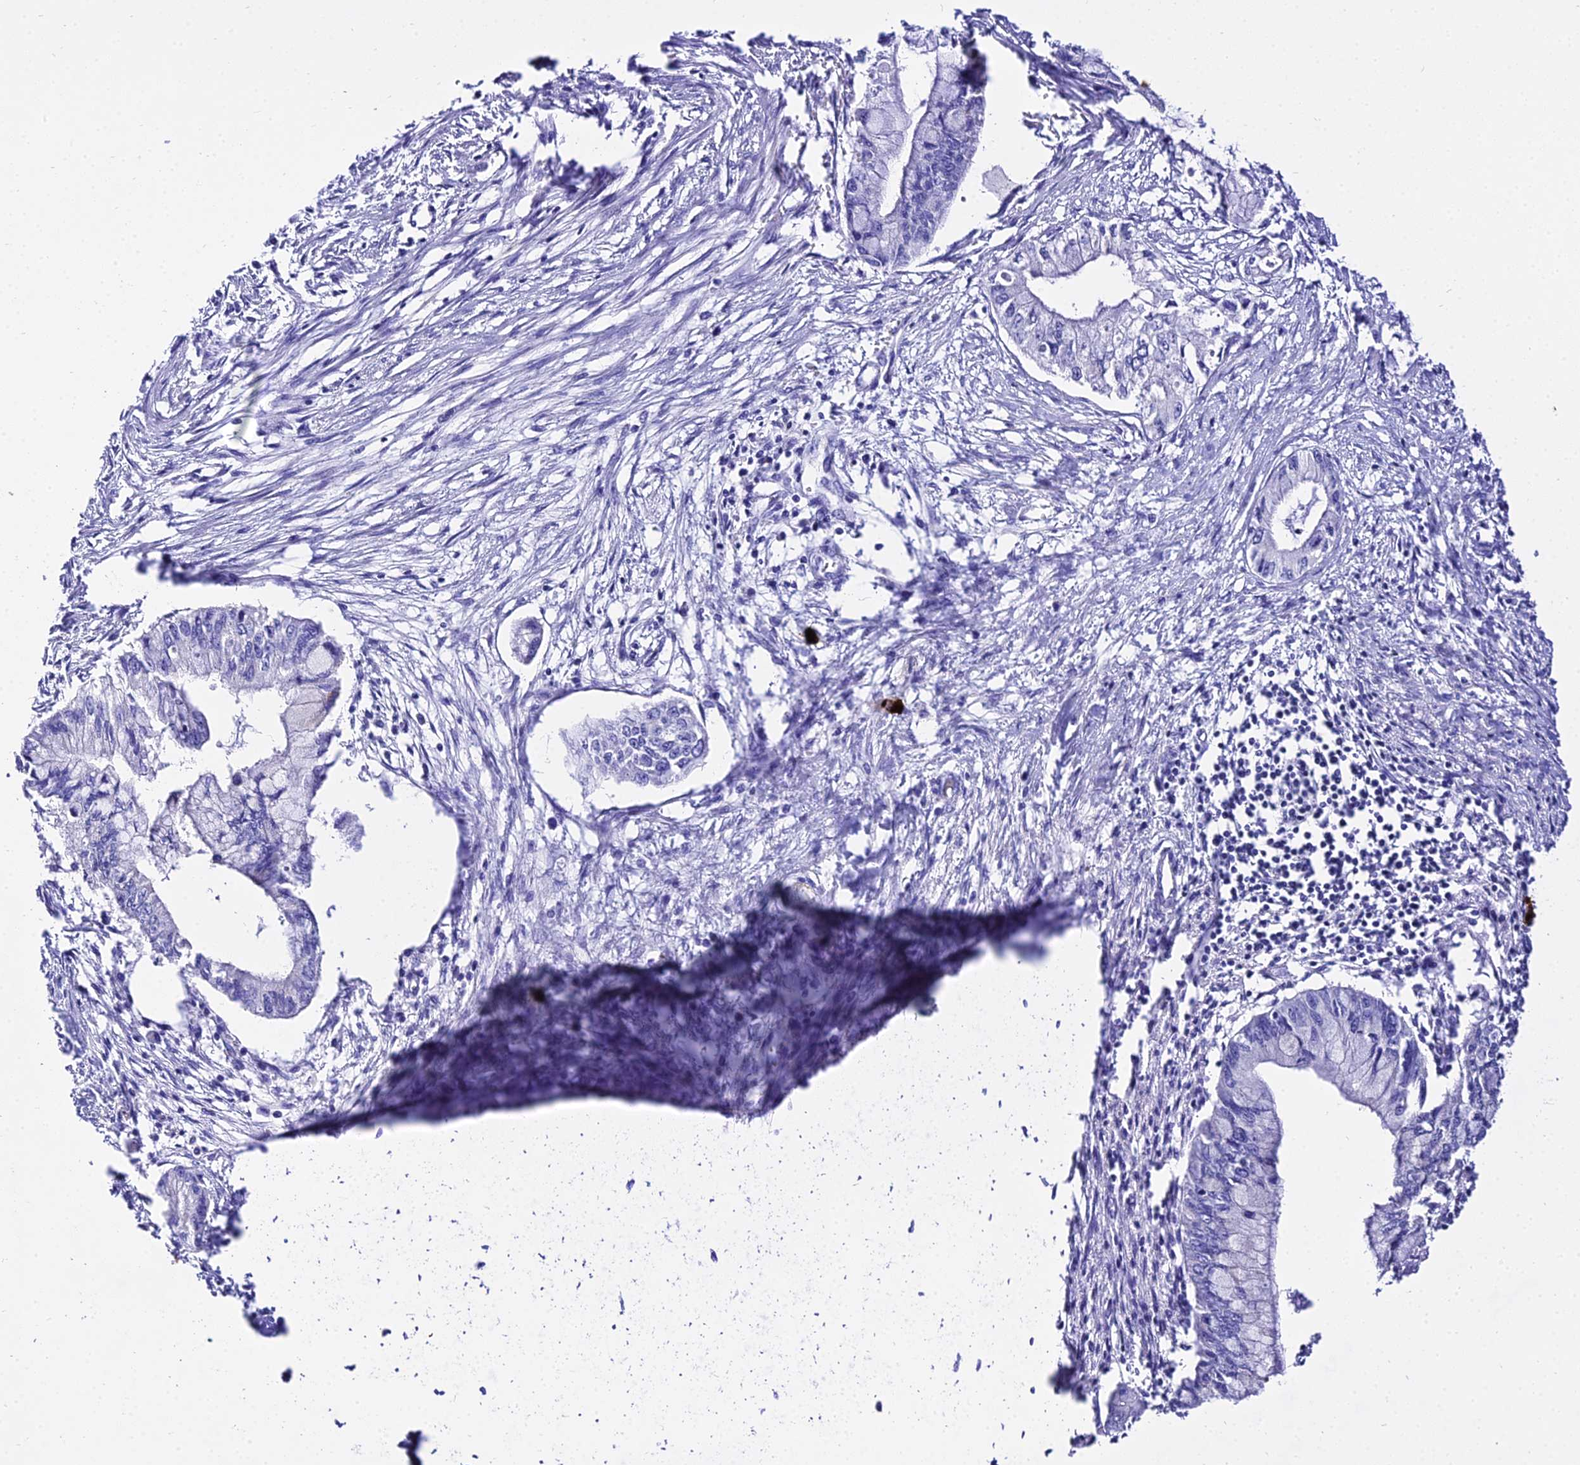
{"staining": {"intensity": "negative", "quantity": "none", "location": "none"}, "tissue": "pancreatic cancer", "cell_type": "Tumor cells", "image_type": "cancer", "snomed": [{"axis": "morphology", "description": "Adenocarcinoma, NOS"}, {"axis": "topography", "description": "Pancreas"}], "caption": "Tumor cells are negative for brown protein staining in pancreatic cancer. (DAB IHC with hematoxylin counter stain).", "gene": "TUBA3D", "patient": {"sex": "male", "age": 48}}